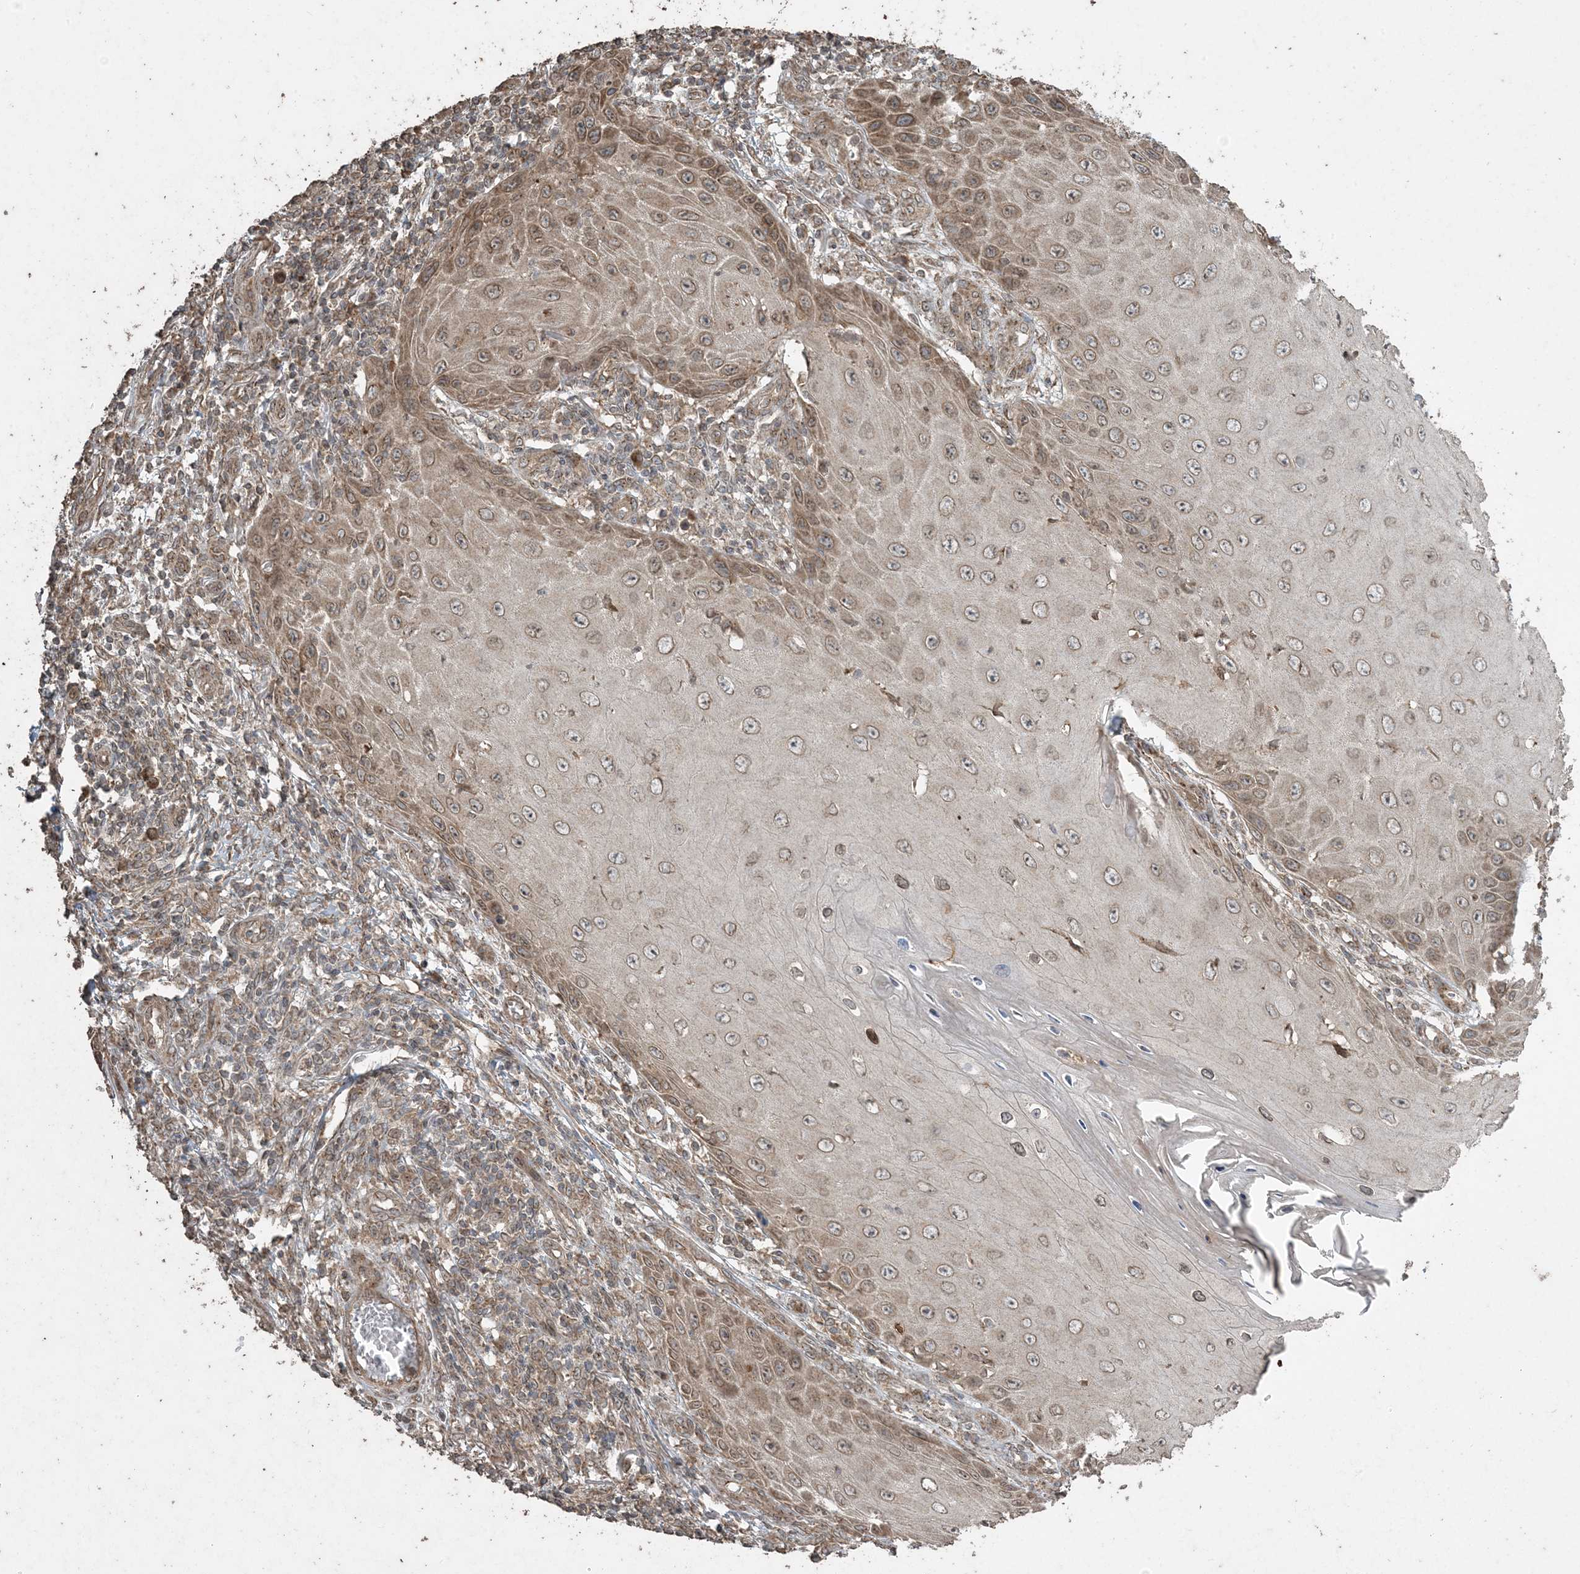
{"staining": {"intensity": "moderate", "quantity": ">75%", "location": "cytoplasmic/membranous,nuclear"}, "tissue": "skin cancer", "cell_type": "Tumor cells", "image_type": "cancer", "snomed": [{"axis": "morphology", "description": "Squamous cell carcinoma, NOS"}, {"axis": "topography", "description": "Skin"}], "caption": "Skin squamous cell carcinoma stained with immunohistochemistry exhibits moderate cytoplasmic/membranous and nuclear expression in about >75% of tumor cells.", "gene": "DDX19B", "patient": {"sex": "female", "age": 73}}